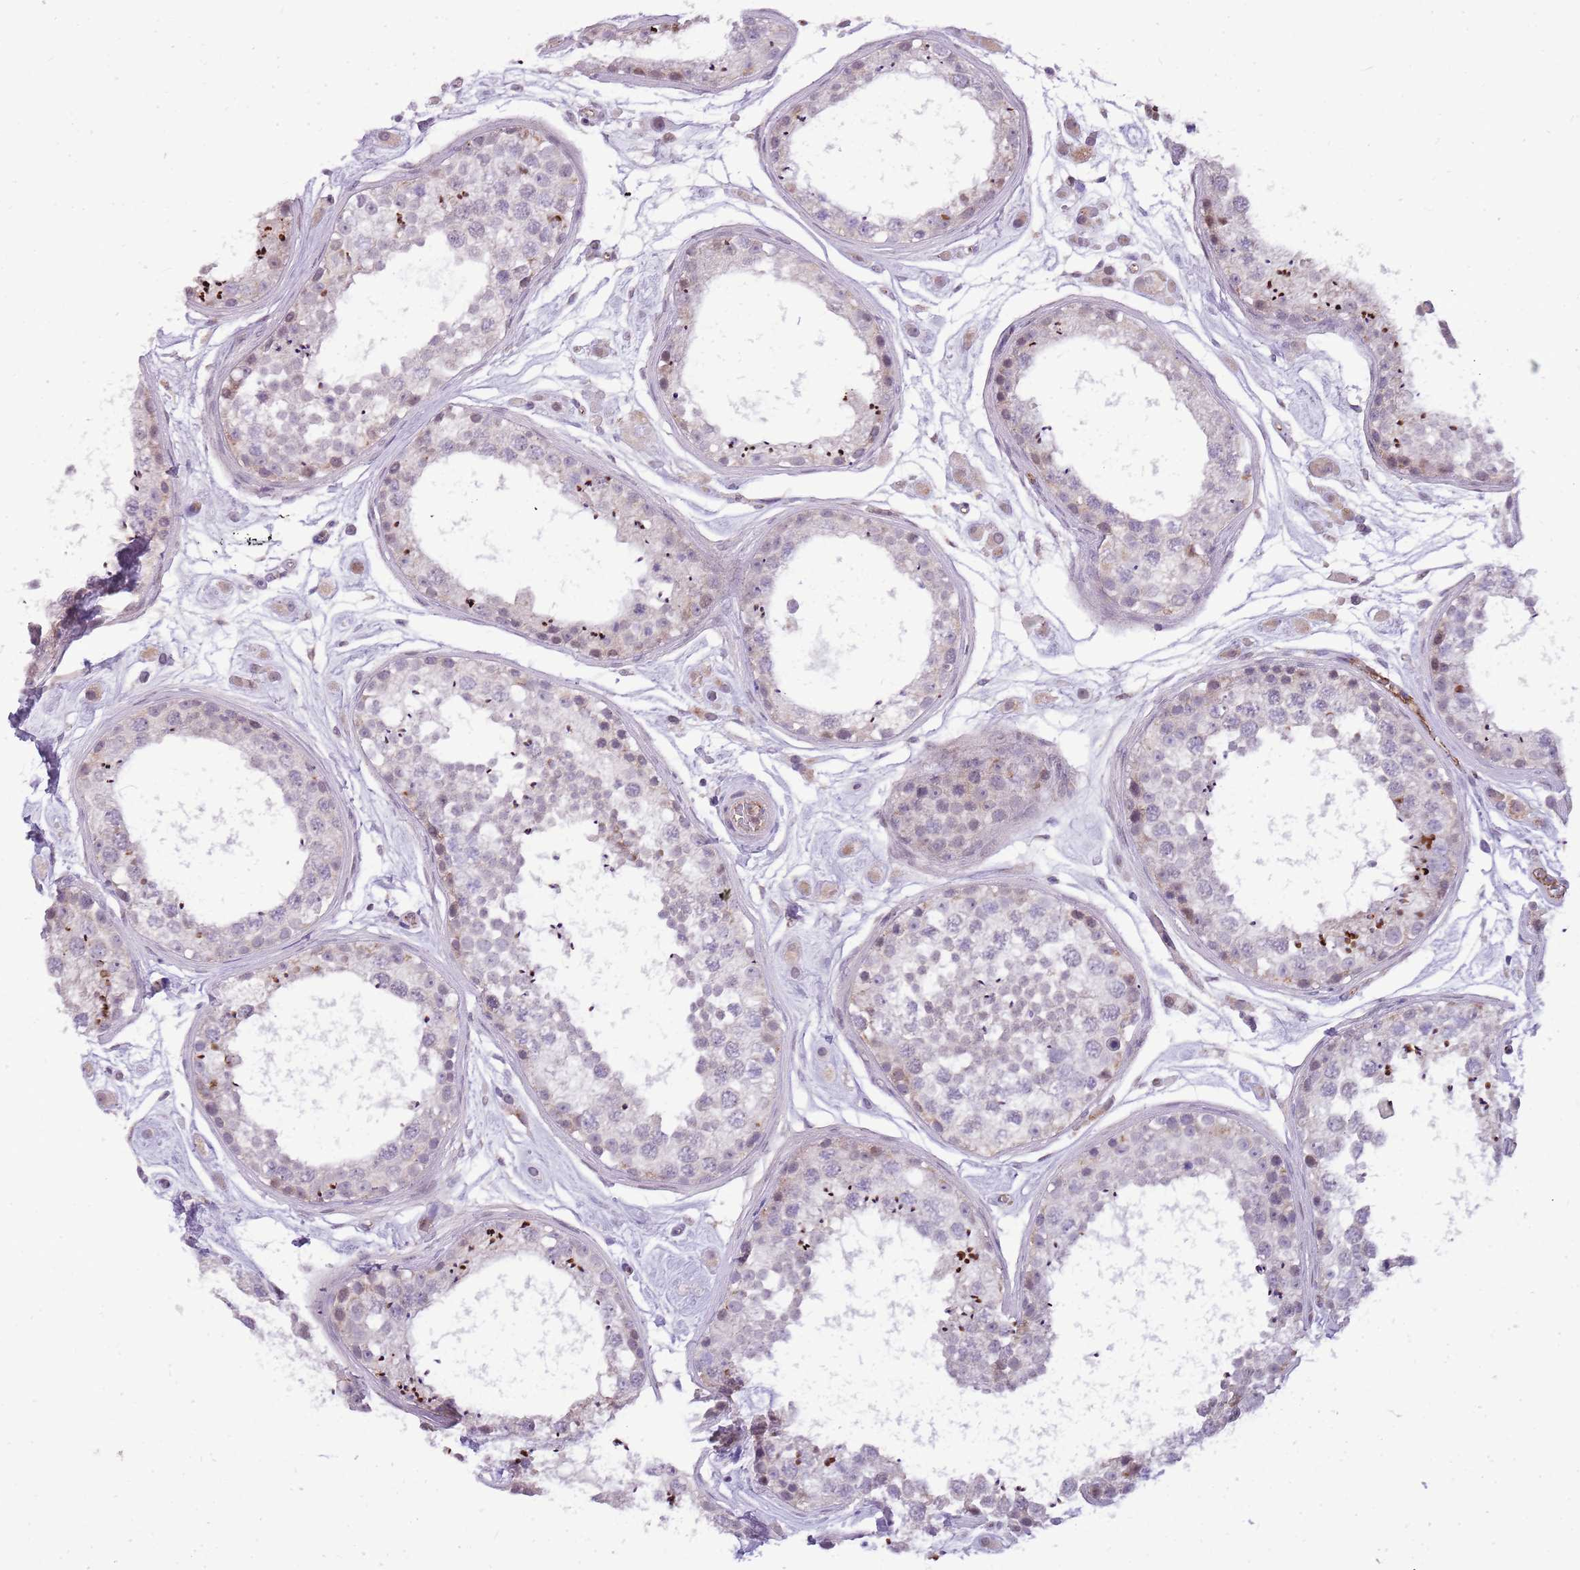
{"staining": {"intensity": "moderate", "quantity": "<25%", "location": "cytoplasmic/membranous"}, "tissue": "testis", "cell_type": "Cells in seminiferous ducts", "image_type": "normal", "snomed": [{"axis": "morphology", "description": "Normal tissue, NOS"}, {"axis": "topography", "description": "Testis"}], "caption": "DAB (3,3'-diaminobenzidine) immunohistochemical staining of normal human testis reveals moderate cytoplasmic/membranous protein expression in about <25% of cells in seminiferous ducts.", "gene": "PCNX1", "patient": {"sex": "male", "age": 25}}